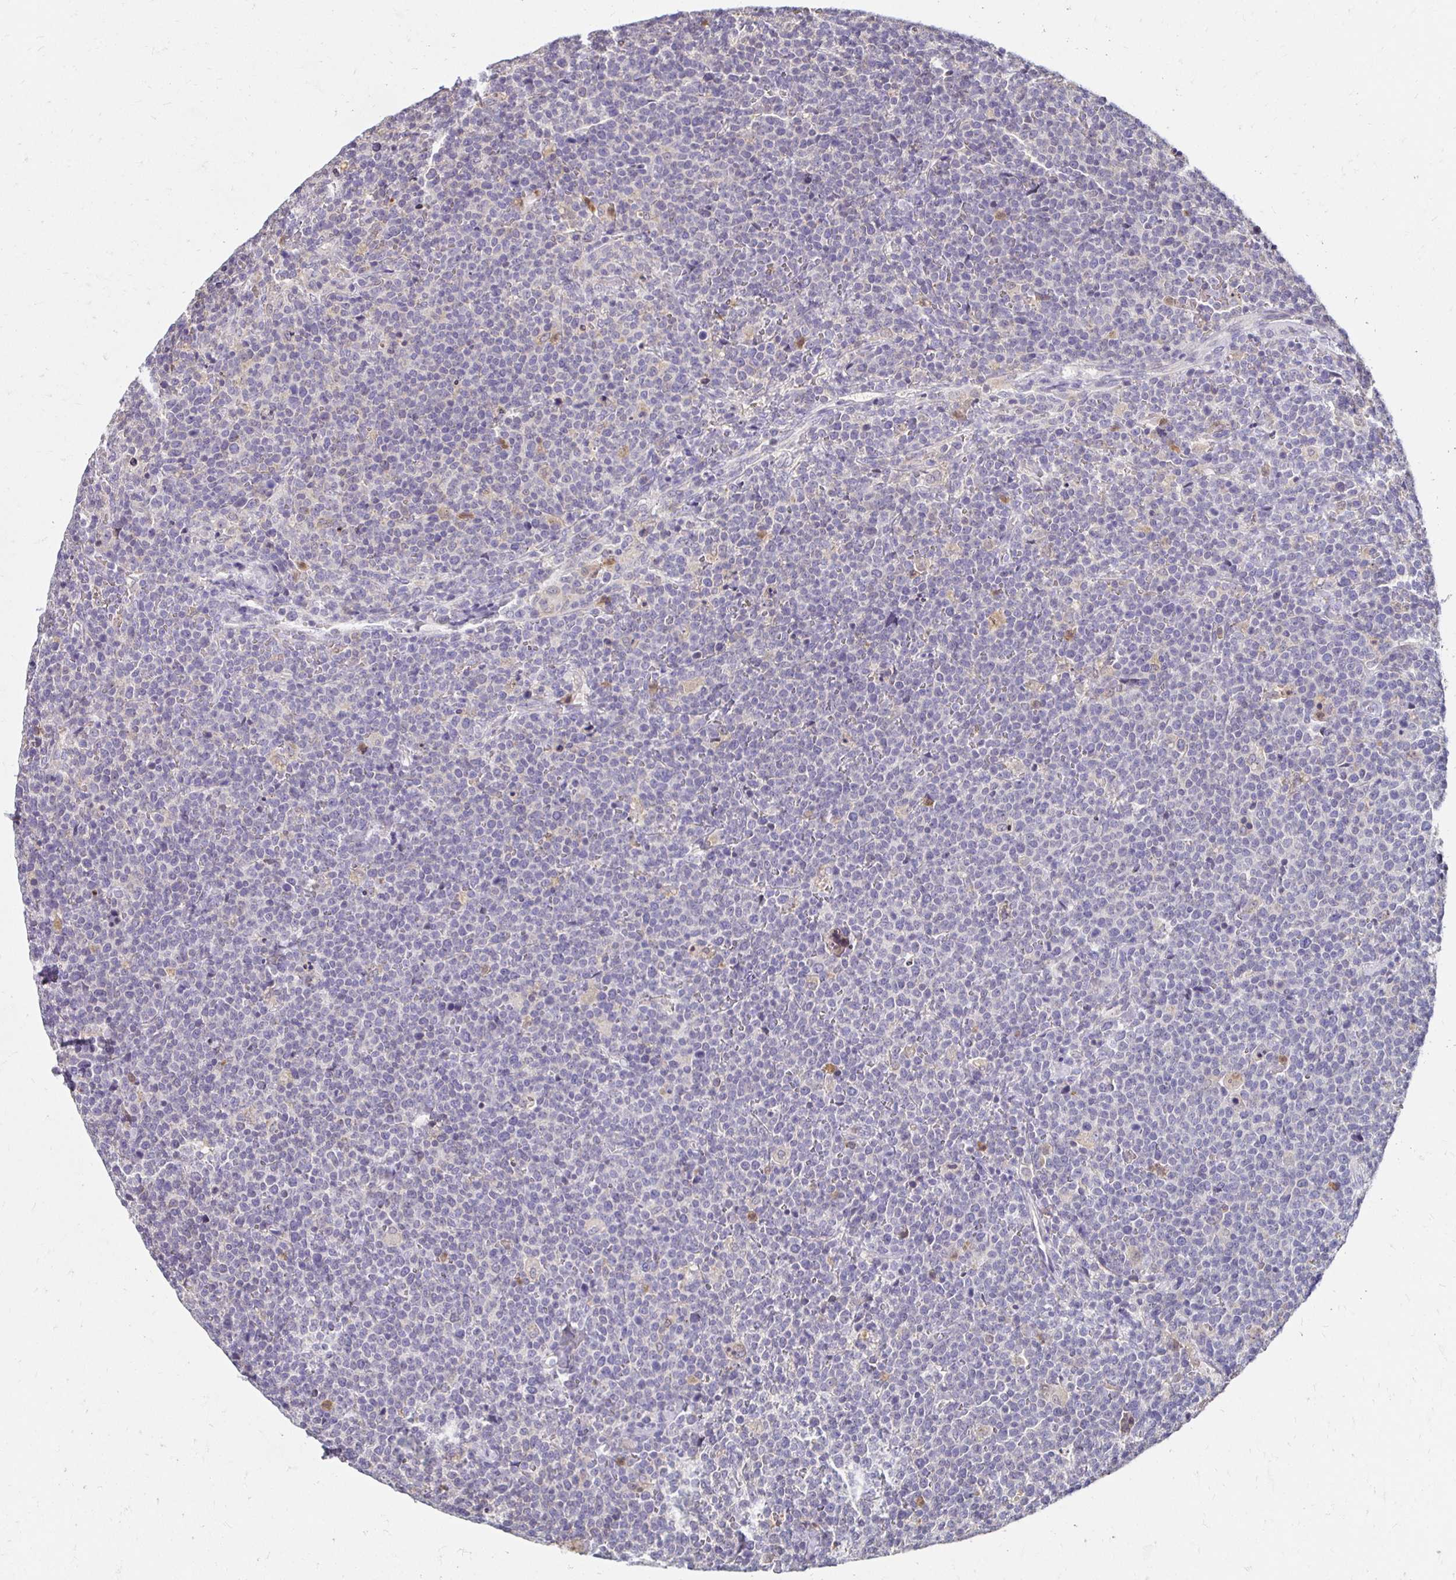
{"staining": {"intensity": "negative", "quantity": "none", "location": "none"}, "tissue": "lymphoma", "cell_type": "Tumor cells", "image_type": "cancer", "snomed": [{"axis": "morphology", "description": "Malignant lymphoma, non-Hodgkin's type, High grade"}, {"axis": "topography", "description": "Lymph node"}], "caption": "Immunohistochemistry (IHC) of lymphoma displays no positivity in tumor cells.", "gene": "GK2", "patient": {"sex": "male", "age": 61}}